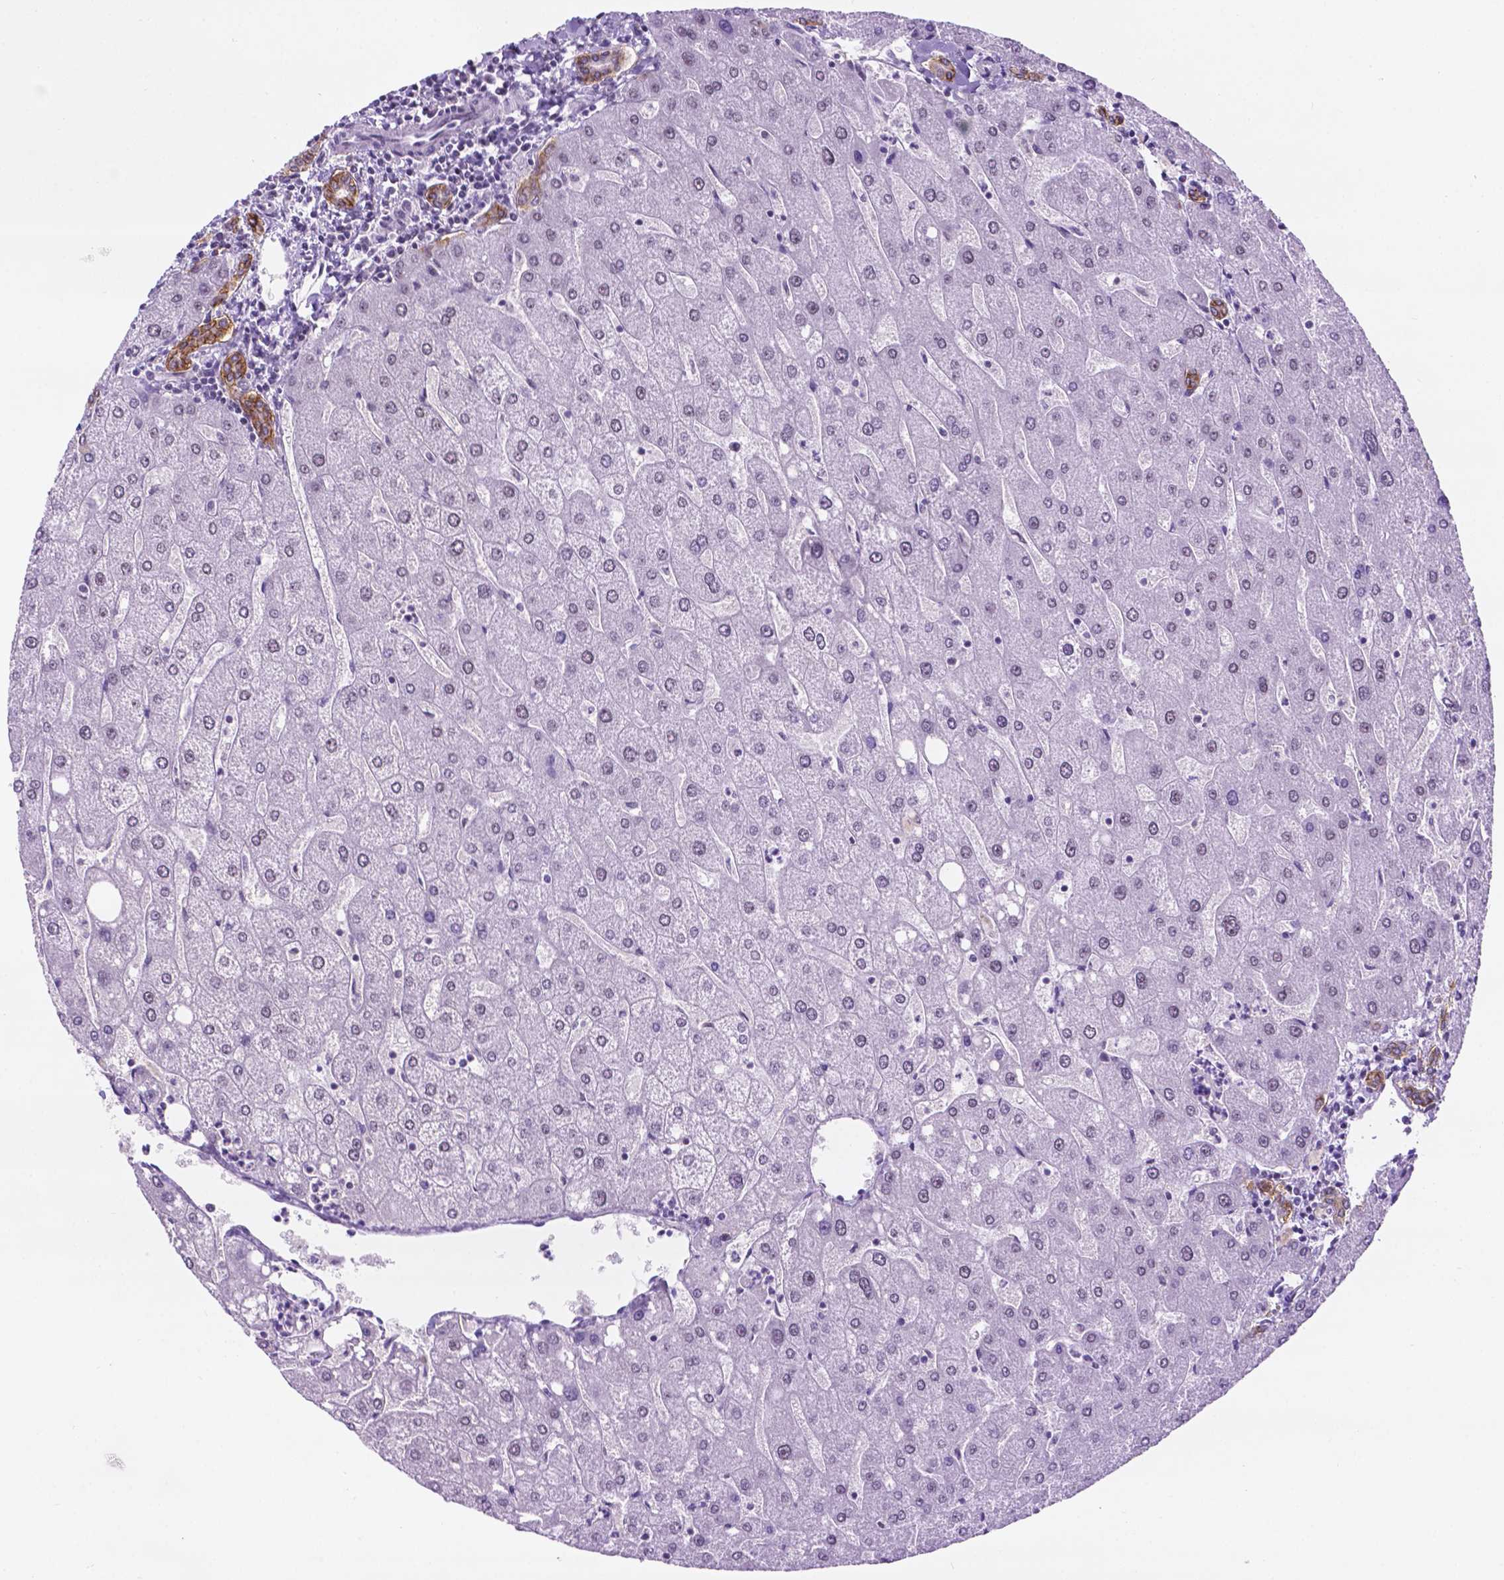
{"staining": {"intensity": "moderate", "quantity": "25%-75%", "location": "cytoplasmic/membranous"}, "tissue": "liver", "cell_type": "Cholangiocytes", "image_type": "normal", "snomed": [{"axis": "morphology", "description": "Normal tissue, NOS"}, {"axis": "topography", "description": "Liver"}], "caption": "This image shows IHC staining of normal human liver, with medium moderate cytoplasmic/membranous staining in about 25%-75% of cholangiocytes.", "gene": "TACSTD2", "patient": {"sex": "male", "age": 67}}